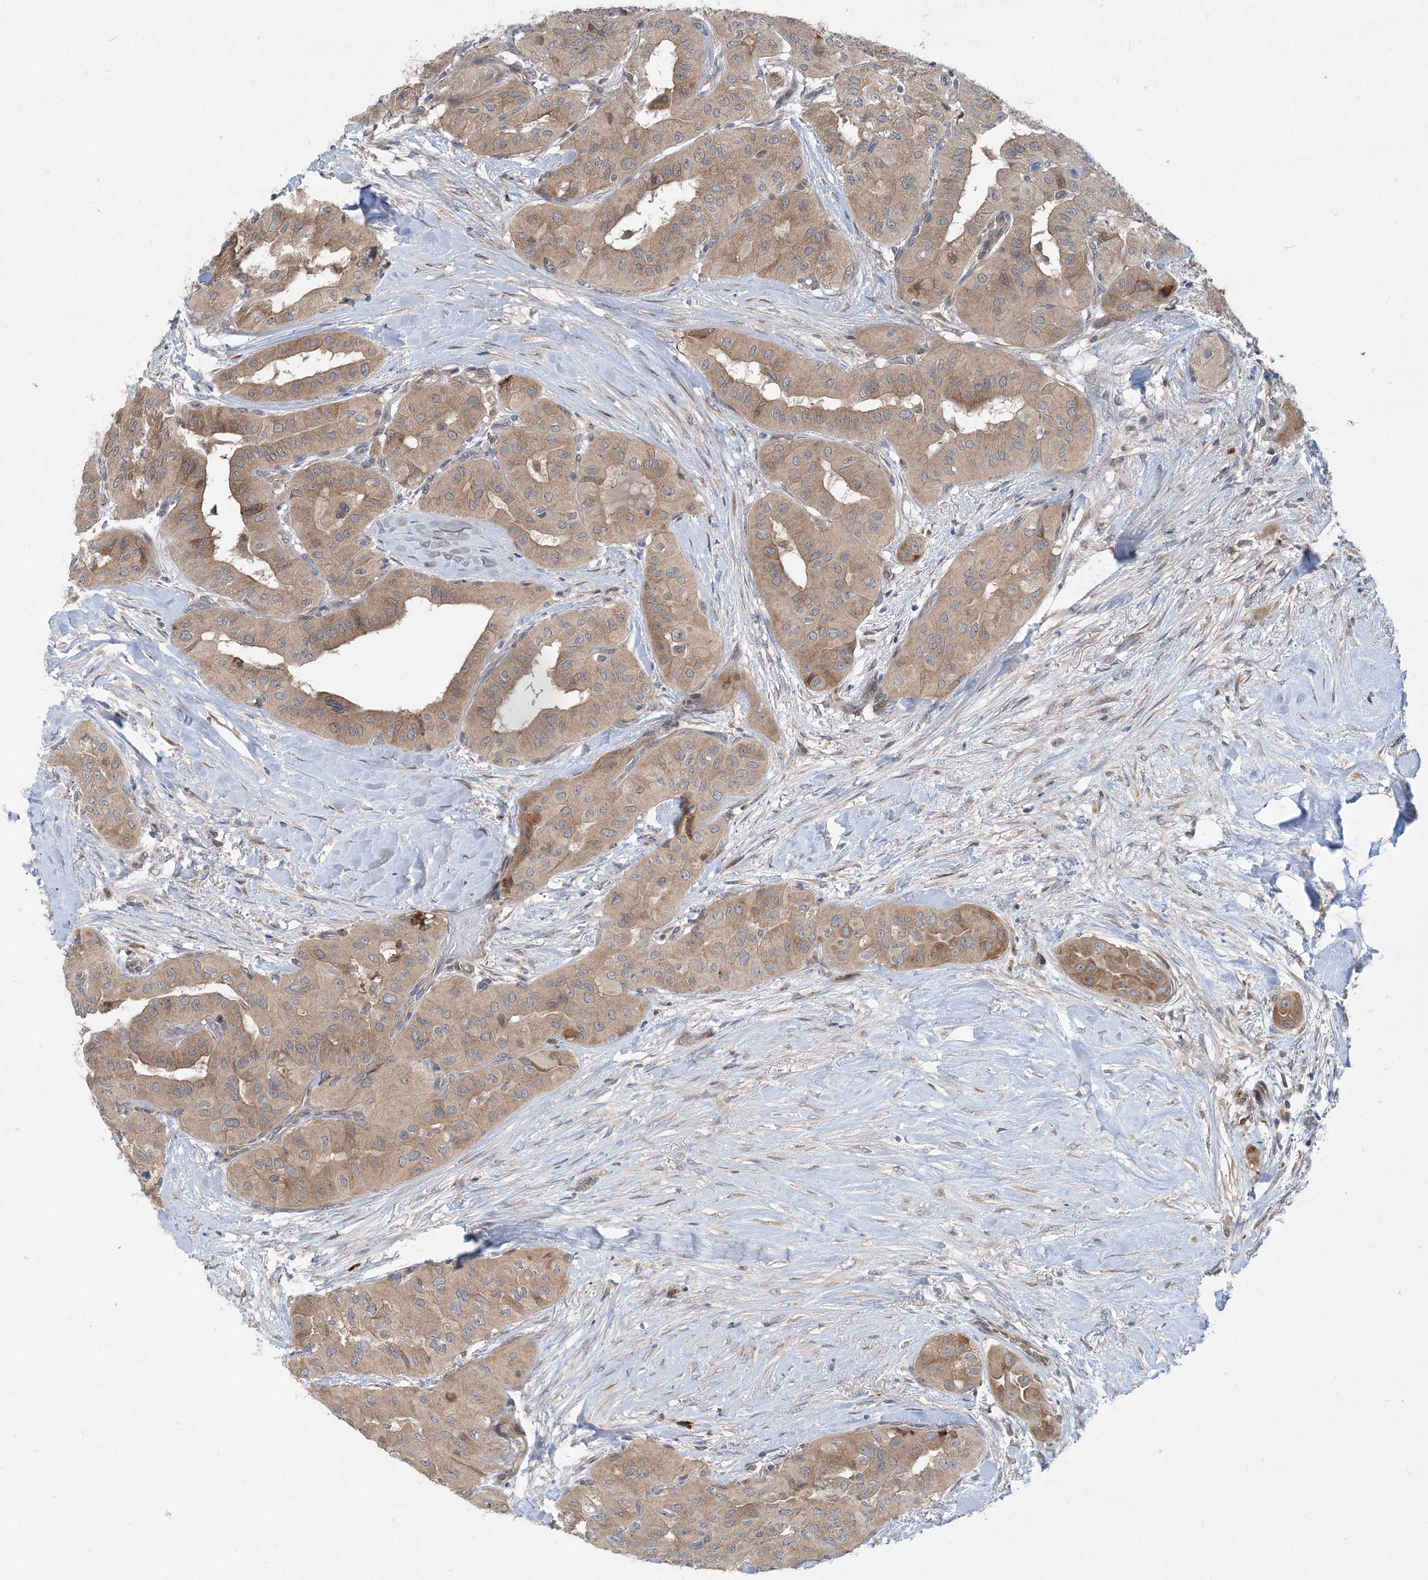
{"staining": {"intensity": "weak", "quantity": ">75%", "location": "cytoplasmic/membranous"}, "tissue": "thyroid cancer", "cell_type": "Tumor cells", "image_type": "cancer", "snomed": [{"axis": "morphology", "description": "Papillary adenocarcinoma, NOS"}, {"axis": "topography", "description": "Thyroid gland"}], "caption": "High-power microscopy captured an immunohistochemistry micrograph of thyroid cancer, revealing weak cytoplasmic/membranous staining in approximately >75% of tumor cells.", "gene": "PHOSPHO2", "patient": {"sex": "female", "age": 59}}